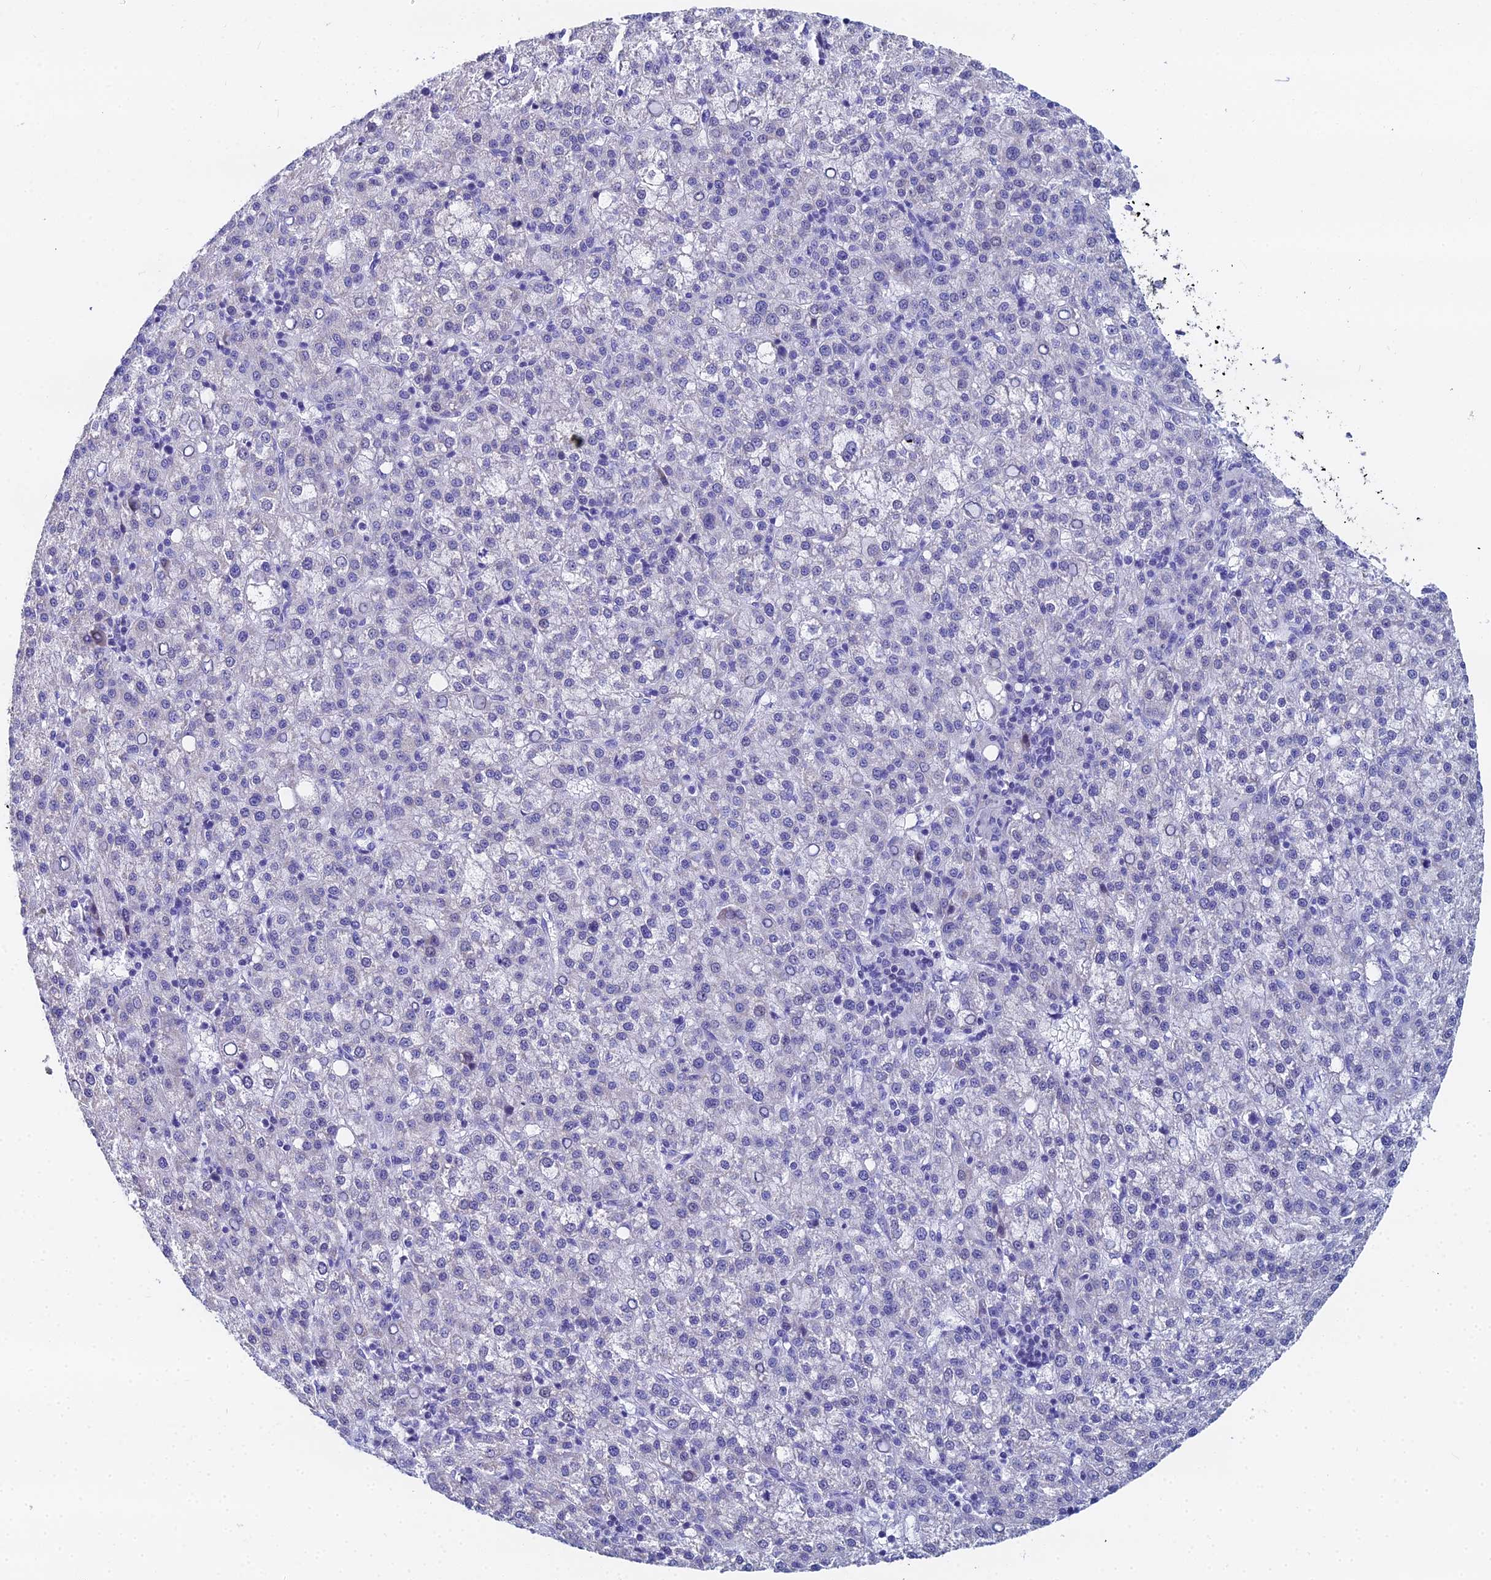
{"staining": {"intensity": "negative", "quantity": "none", "location": "none"}, "tissue": "liver cancer", "cell_type": "Tumor cells", "image_type": "cancer", "snomed": [{"axis": "morphology", "description": "Carcinoma, Hepatocellular, NOS"}, {"axis": "topography", "description": "Liver"}], "caption": "High power microscopy image of an immunohistochemistry photomicrograph of liver hepatocellular carcinoma, revealing no significant expression in tumor cells. Nuclei are stained in blue.", "gene": "OCM", "patient": {"sex": "female", "age": 58}}